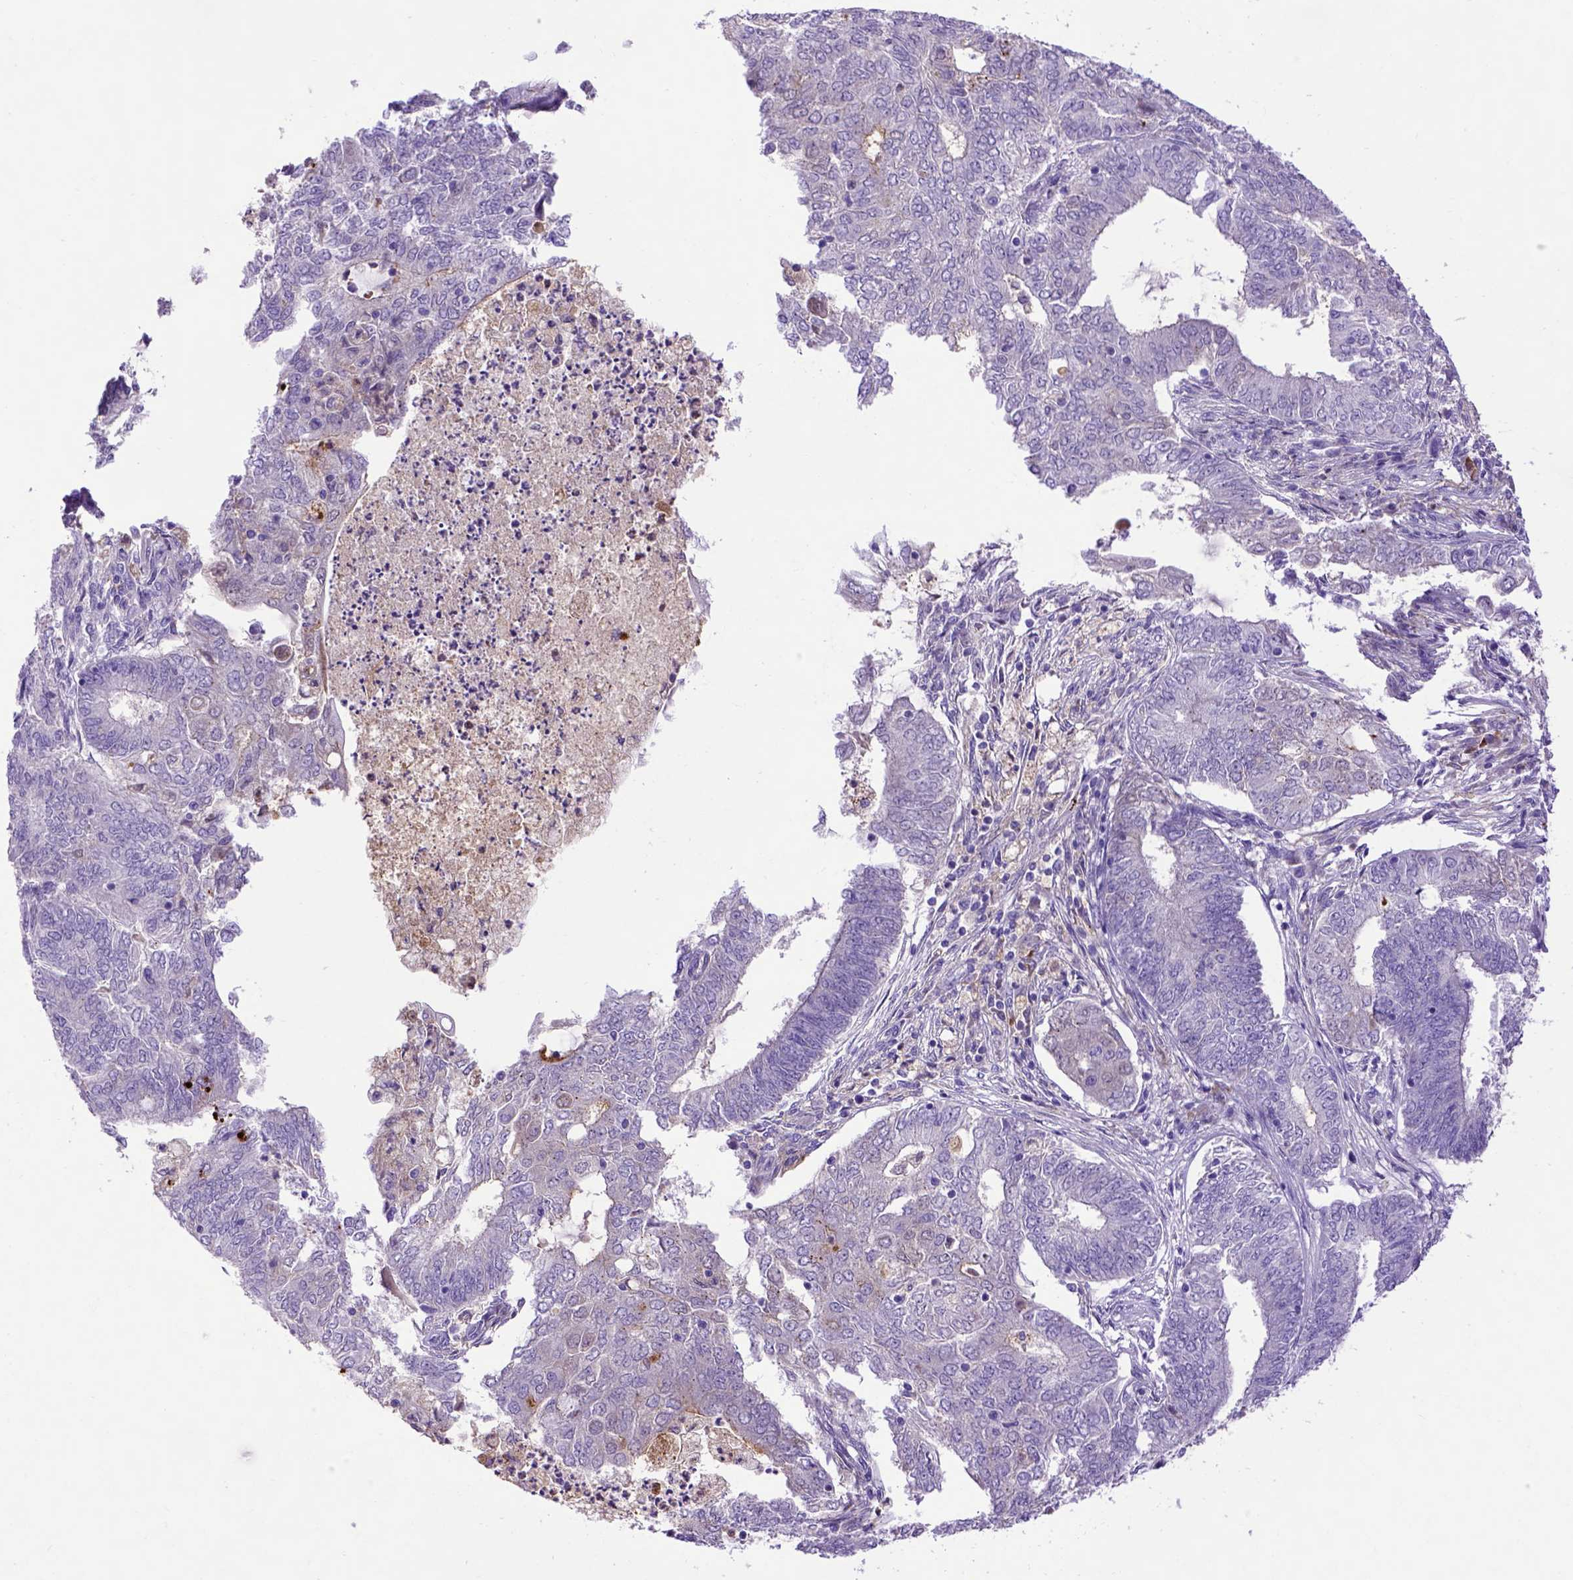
{"staining": {"intensity": "negative", "quantity": "none", "location": "none"}, "tissue": "endometrial cancer", "cell_type": "Tumor cells", "image_type": "cancer", "snomed": [{"axis": "morphology", "description": "Adenocarcinoma, NOS"}, {"axis": "topography", "description": "Endometrium"}], "caption": "High magnification brightfield microscopy of endometrial cancer stained with DAB (3,3'-diaminobenzidine) (brown) and counterstained with hematoxylin (blue): tumor cells show no significant staining.", "gene": "ADAM12", "patient": {"sex": "female", "age": 62}}